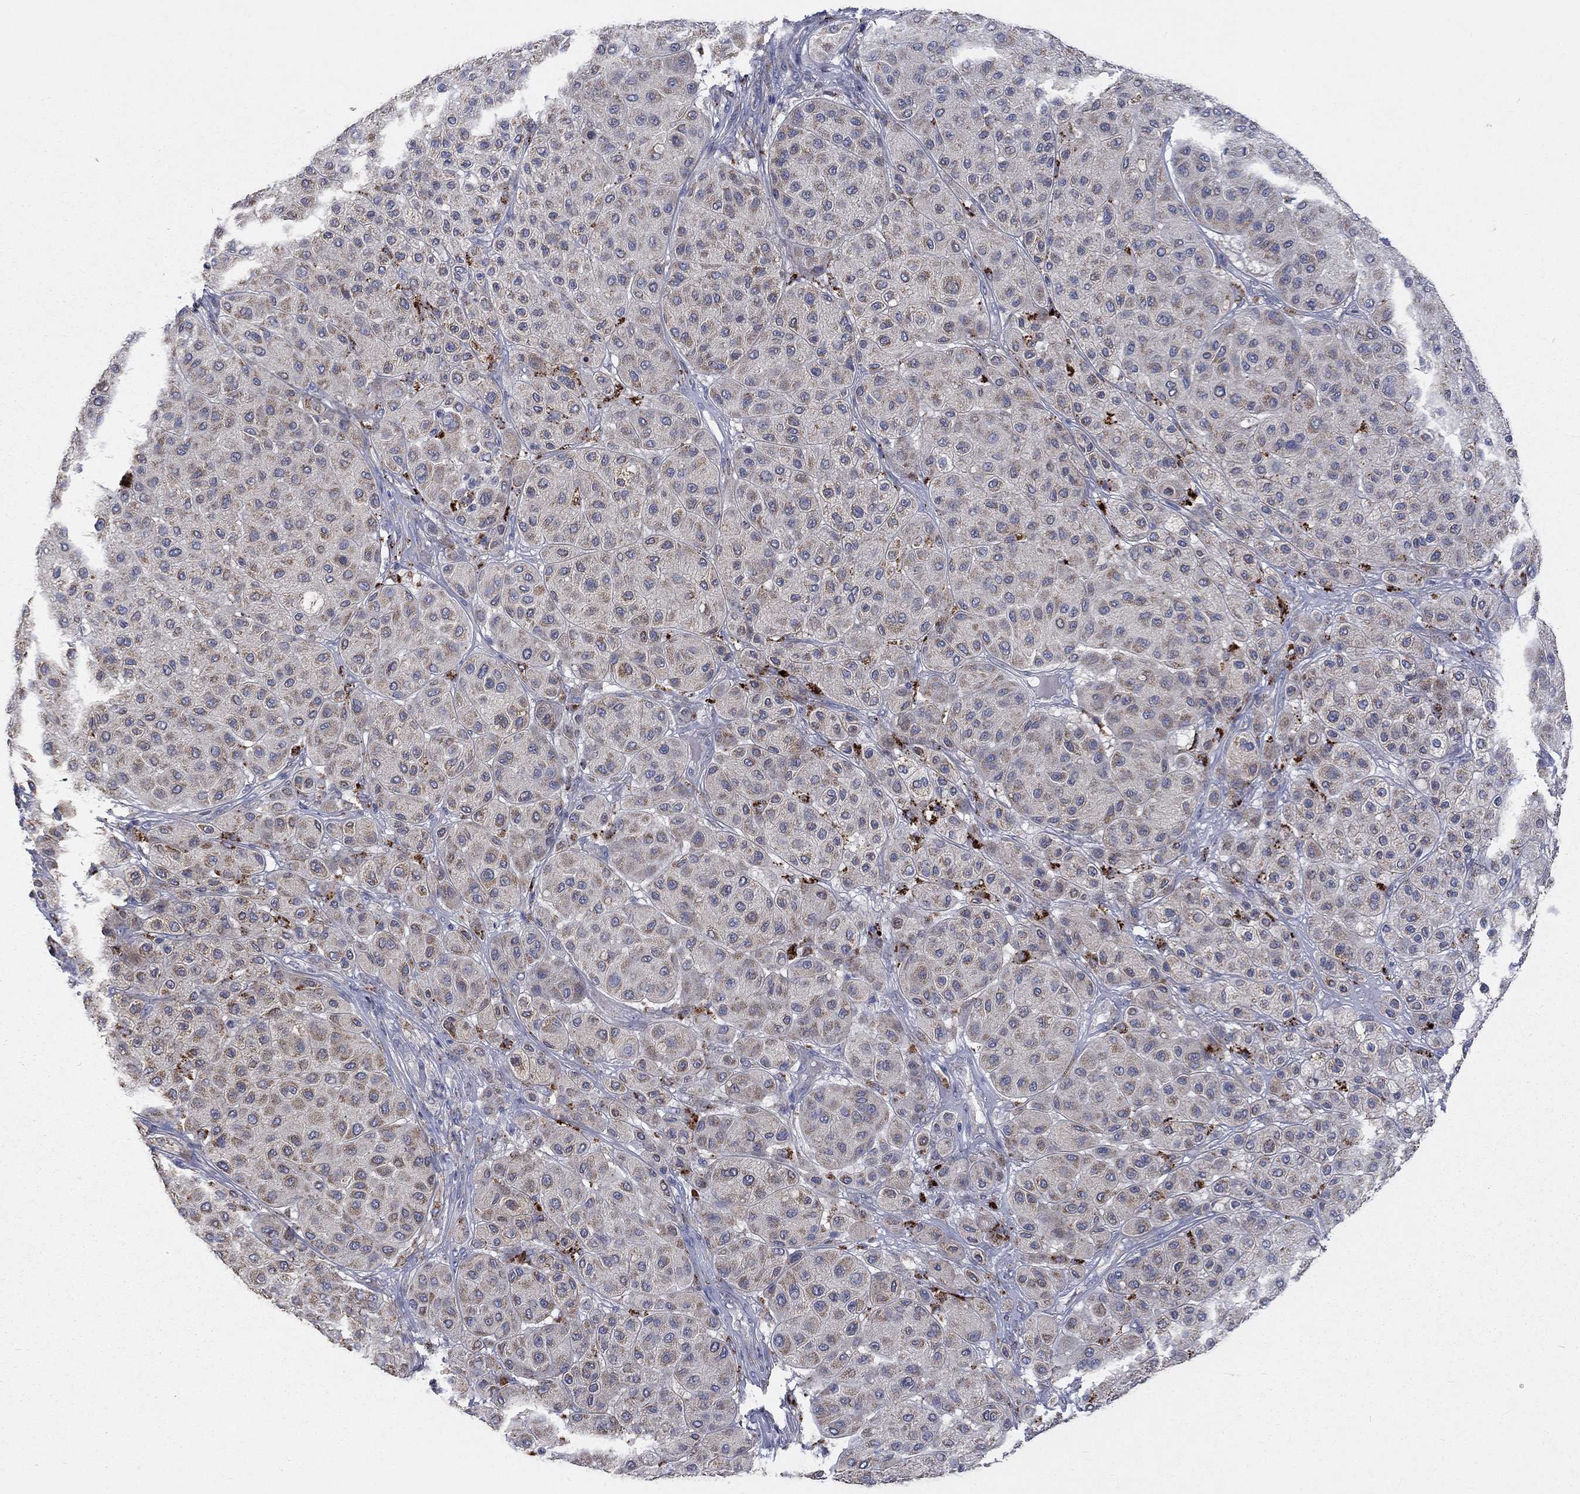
{"staining": {"intensity": "moderate", "quantity": "25%-75%", "location": "cytoplasmic/membranous"}, "tissue": "melanoma", "cell_type": "Tumor cells", "image_type": "cancer", "snomed": [{"axis": "morphology", "description": "Malignant melanoma, Metastatic site"}, {"axis": "topography", "description": "Smooth muscle"}], "caption": "High-magnification brightfield microscopy of malignant melanoma (metastatic site) stained with DAB (brown) and counterstained with hematoxylin (blue). tumor cells exhibit moderate cytoplasmic/membranous staining is seen in approximately25%-75% of cells.", "gene": "UGT8", "patient": {"sex": "male", "age": 41}}